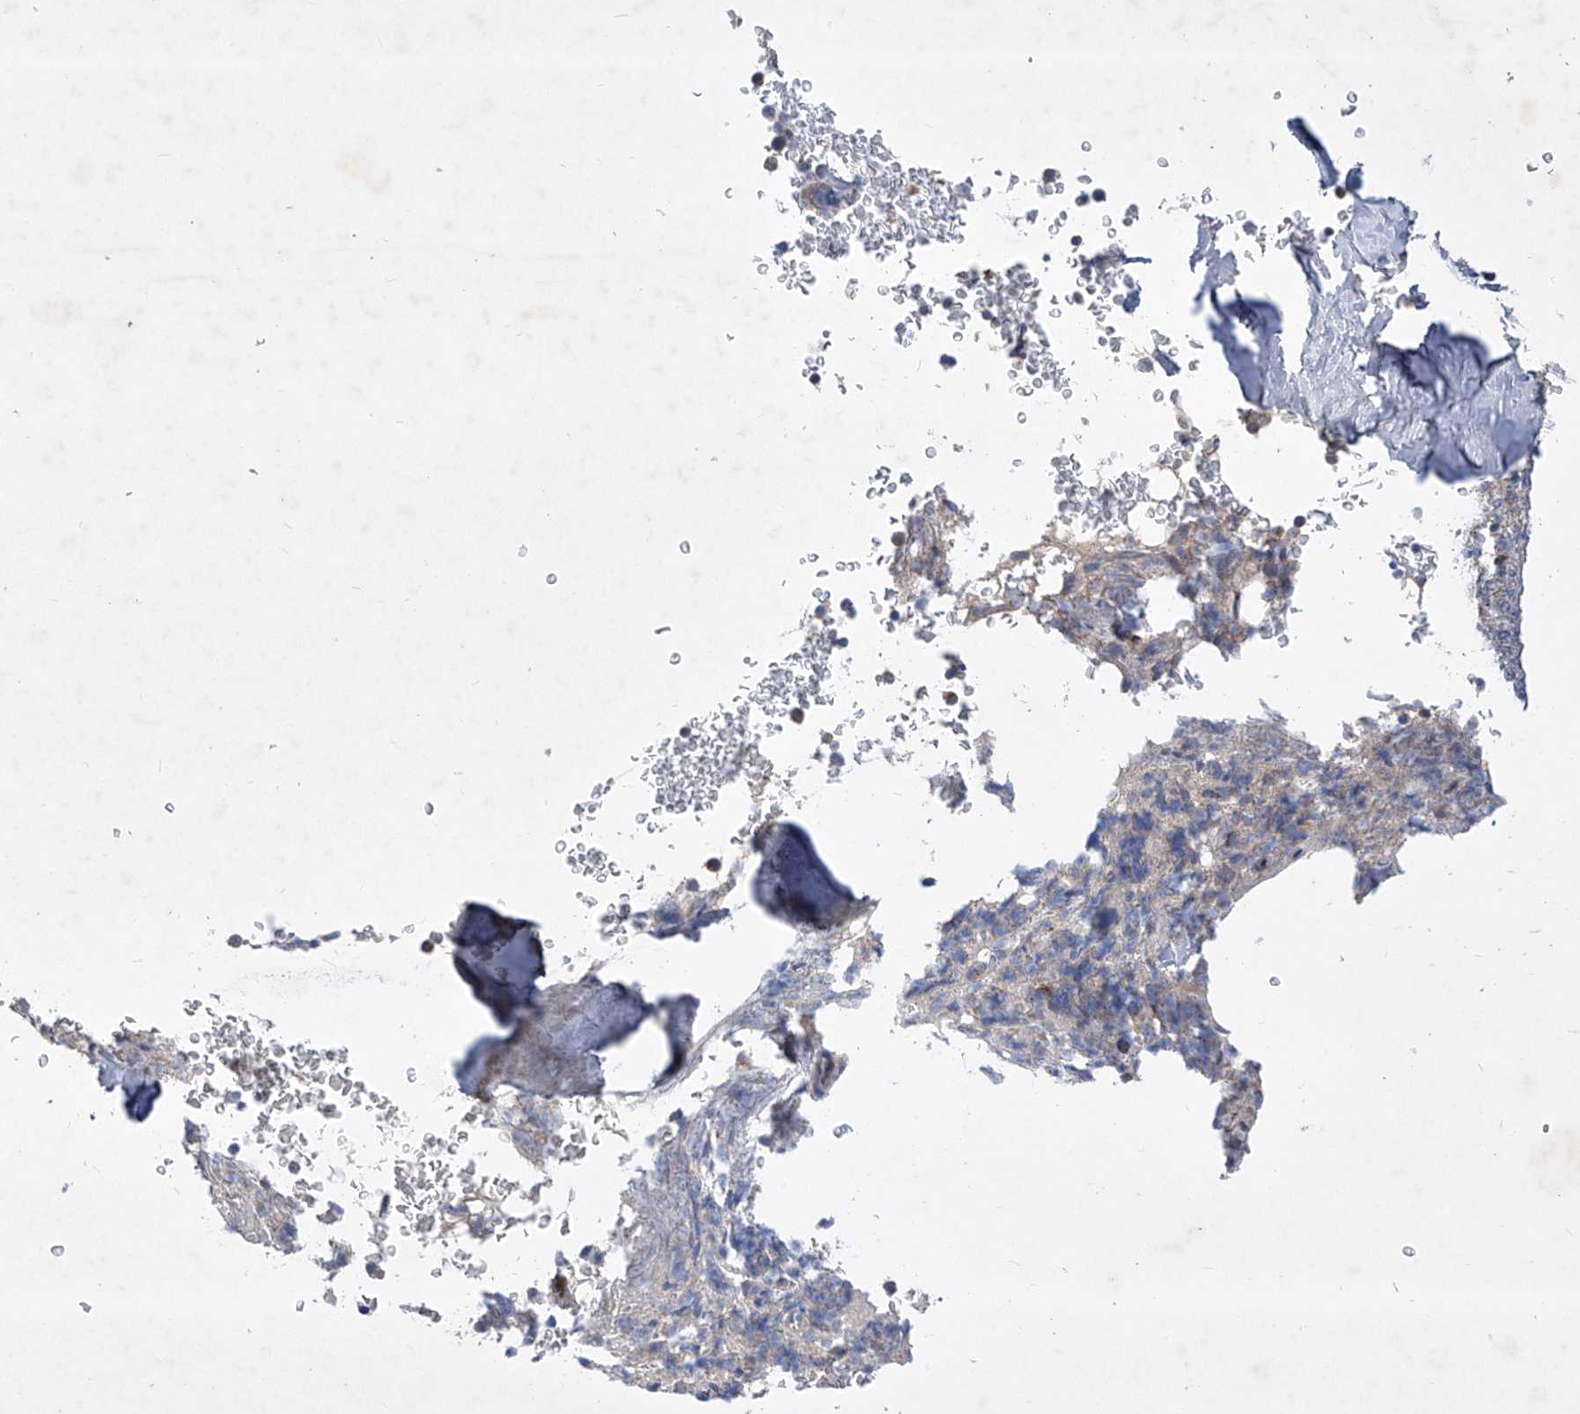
{"staining": {"intensity": "negative", "quantity": "none", "location": "none"}, "tissue": "bone marrow", "cell_type": "Hematopoietic cells", "image_type": "normal", "snomed": [{"axis": "morphology", "description": "Normal tissue, NOS"}, {"axis": "topography", "description": "Bone marrow"}], "caption": "This histopathology image is of normal bone marrow stained with immunohistochemistry to label a protein in brown with the nuclei are counter-stained blue. There is no expression in hematopoietic cells.", "gene": "COQ3", "patient": {"sex": "male", "age": 58}}